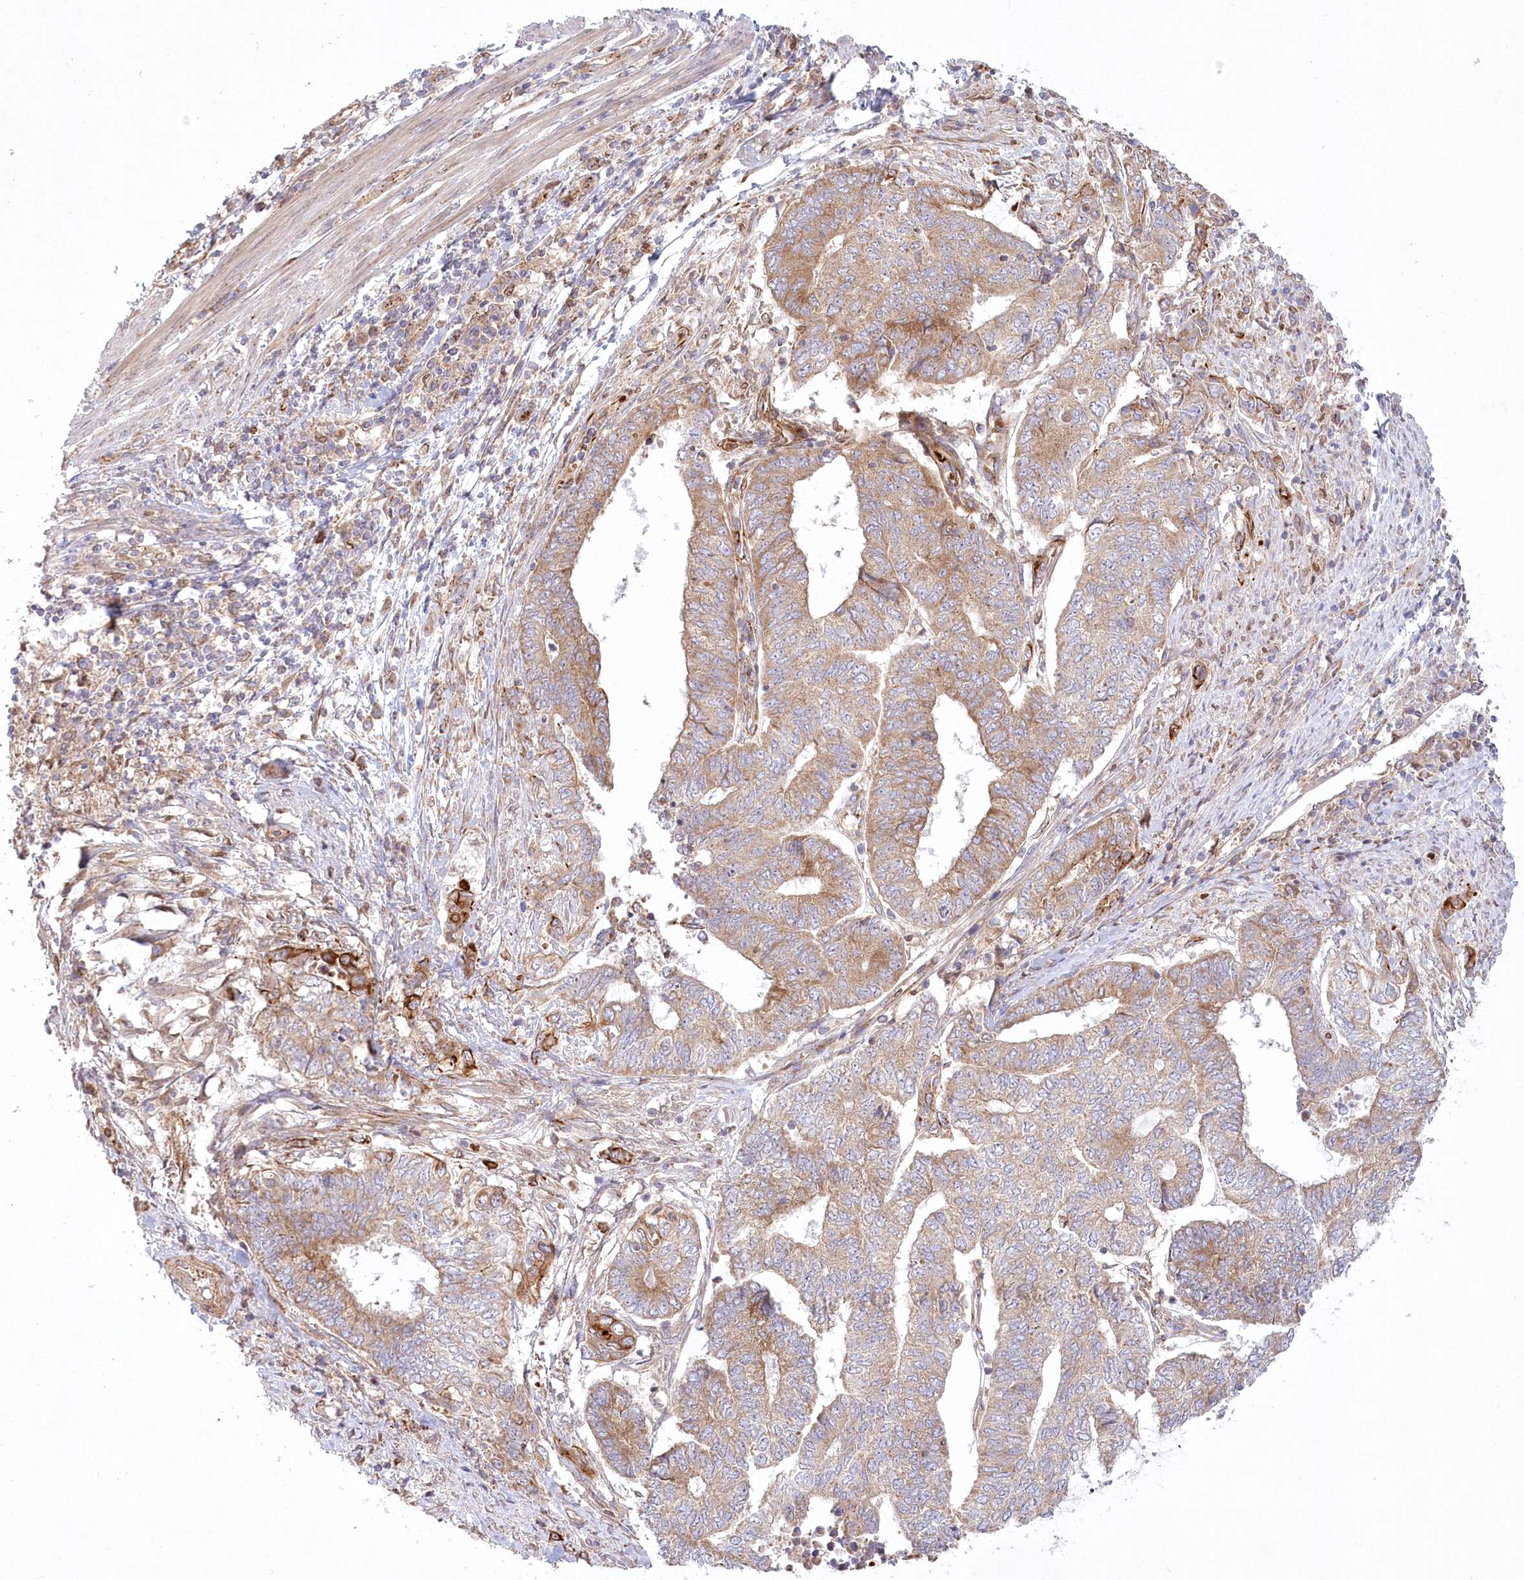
{"staining": {"intensity": "moderate", "quantity": "<25%", "location": "cytoplasmic/membranous"}, "tissue": "endometrial cancer", "cell_type": "Tumor cells", "image_type": "cancer", "snomed": [{"axis": "morphology", "description": "Adenocarcinoma, NOS"}, {"axis": "topography", "description": "Uterus"}, {"axis": "topography", "description": "Endometrium"}], "caption": "Adenocarcinoma (endometrial) was stained to show a protein in brown. There is low levels of moderate cytoplasmic/membranous staining in approximately <25% of tumor cells. The protein of interest is stained brown, and the nuclei are stained in blue (DAB (3,3'-diaminobenzidine) IHC with brightfield microscopy, high magnification).", "gene": "COMMD3", "patient": {"sex": "female", "age": 70}}